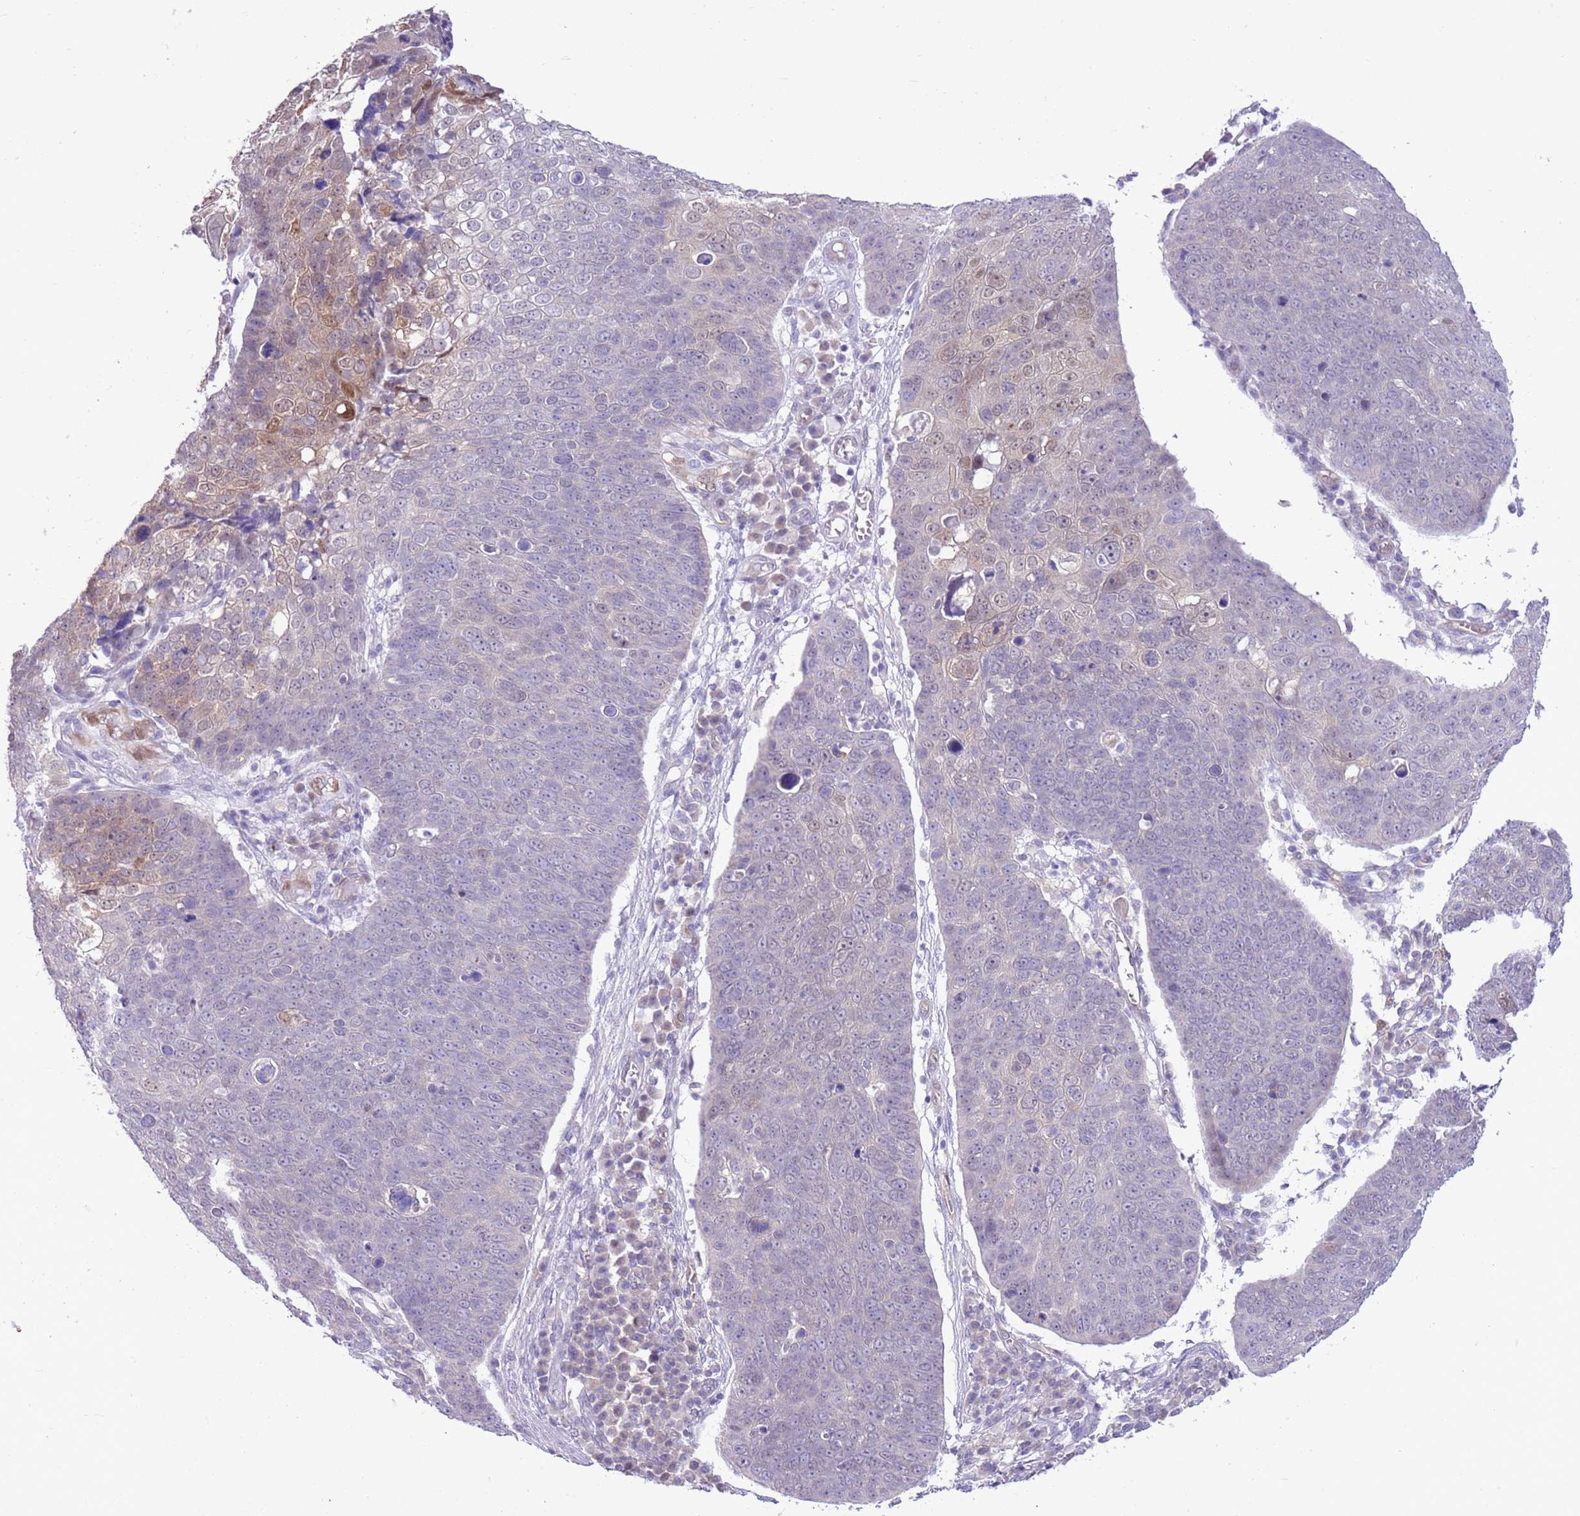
{"staining": {"intensity": "weak", "quantity": "<25%", "location": "cytoplasmic/membranous"}, "tissue": "skin cancer", "cell_type": "Tumor cells", "image_type": "cancer", "snomed": [{"axis": "morphology", "description": "Squamous cell carcinoma, NOS"}, {"axis": "topography", "description": "Skin"}], "caption": "Human skin cancer (squamous cell carcinoma) stained for a protein using immunohistochemistry (IHC) displays no expression in tumor cells.", "gene": "DDI2", "patient": {"sex": "male", "age": 71}}